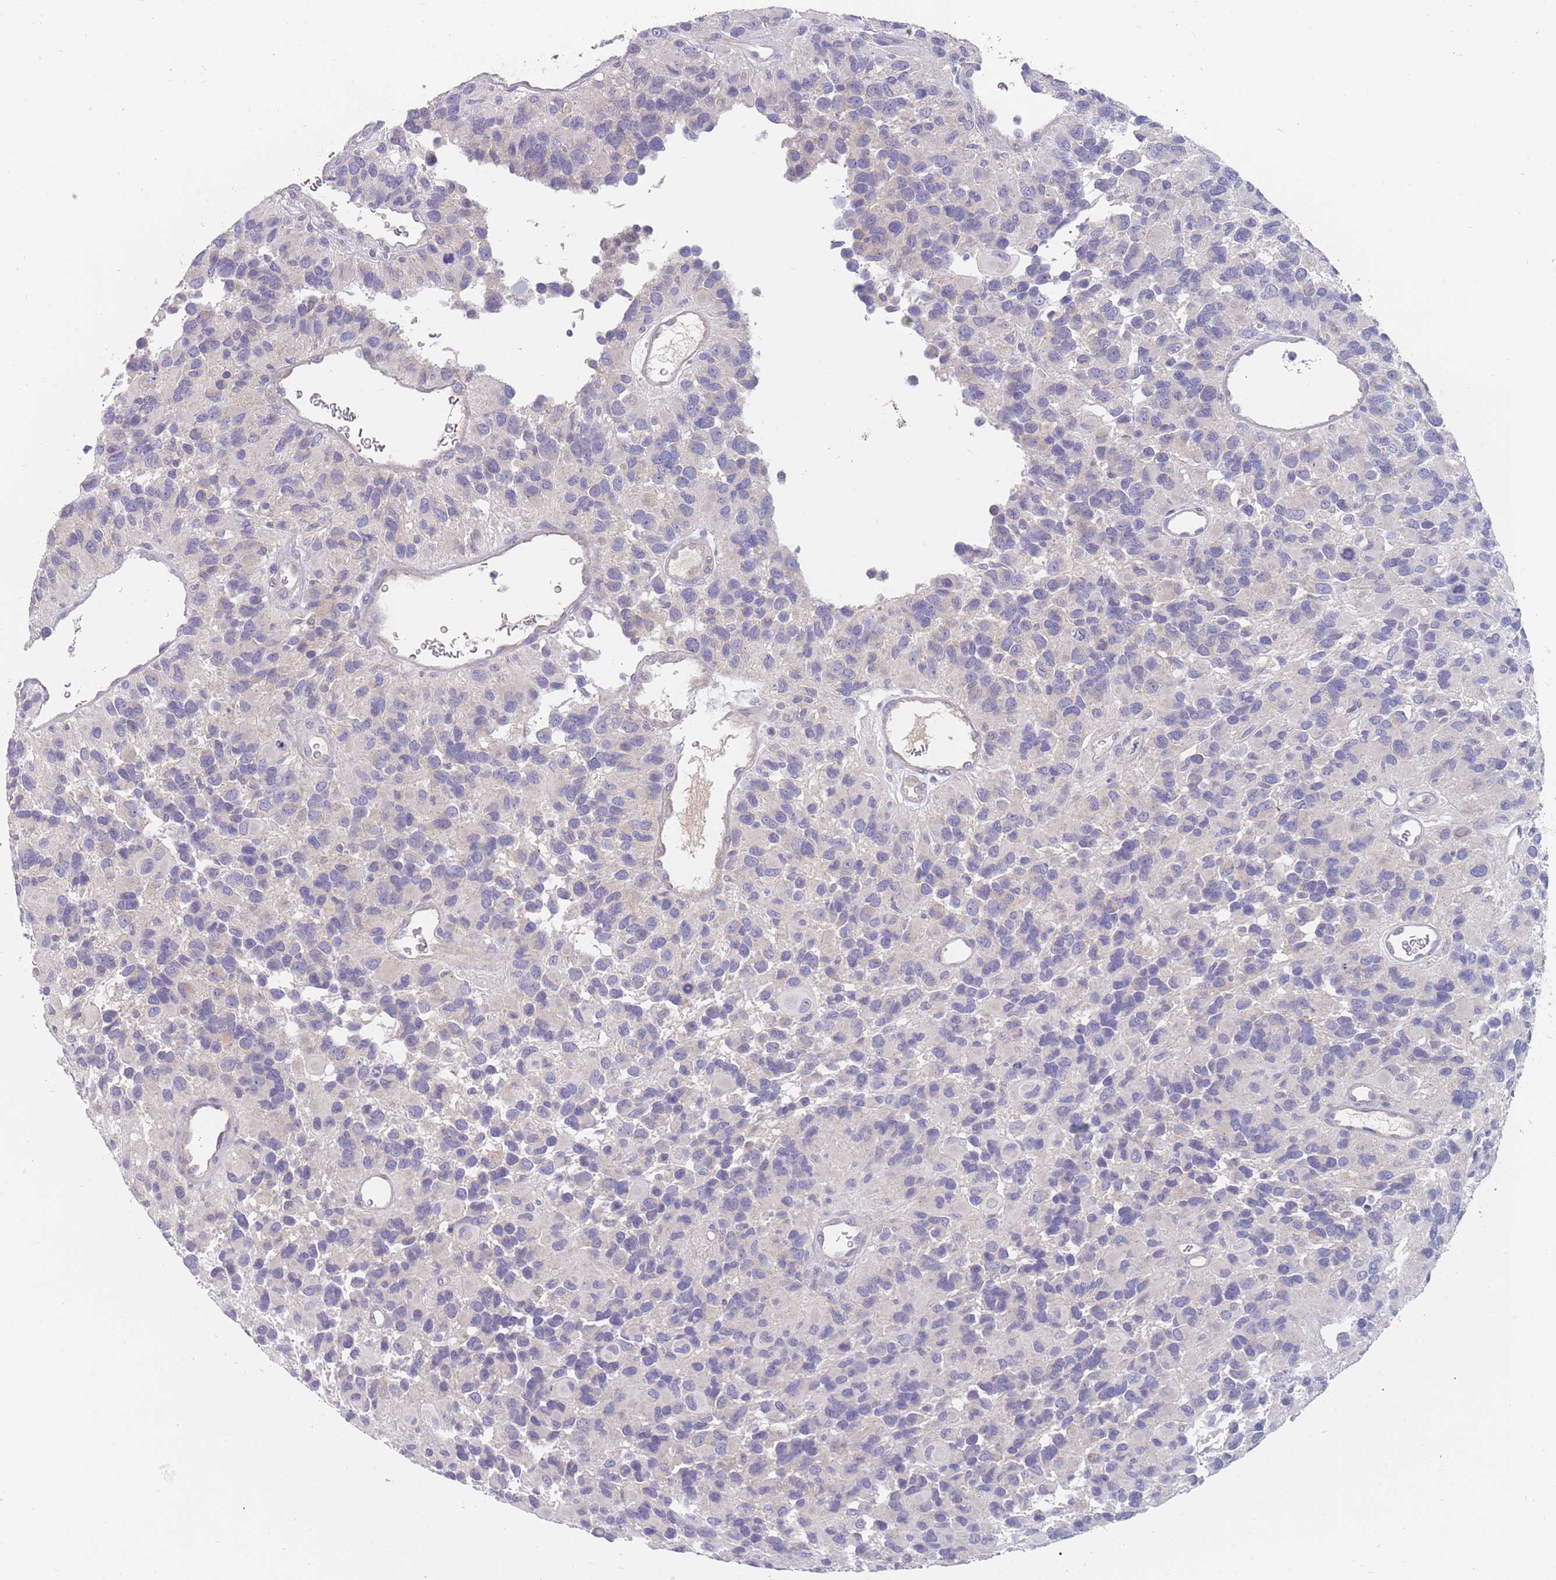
{"staining": {"intensity": "negative", "quantity": "none", "location": "none"}, "tissue": "glioma", "cell_type": "Tumor cells", "image_type": "cancer", "snomed": [{"axis": "morphology", "description": "Glioma, malignant, High grade"}, {"axis": "topography", "description": "Brain"}], "caption": "This is an immunohistochemistry photomicrograph of human glioma. There is no positivity in tumor cells.", "gene": "CMTR2", "patient": {"sex": "male", "age": 77}}